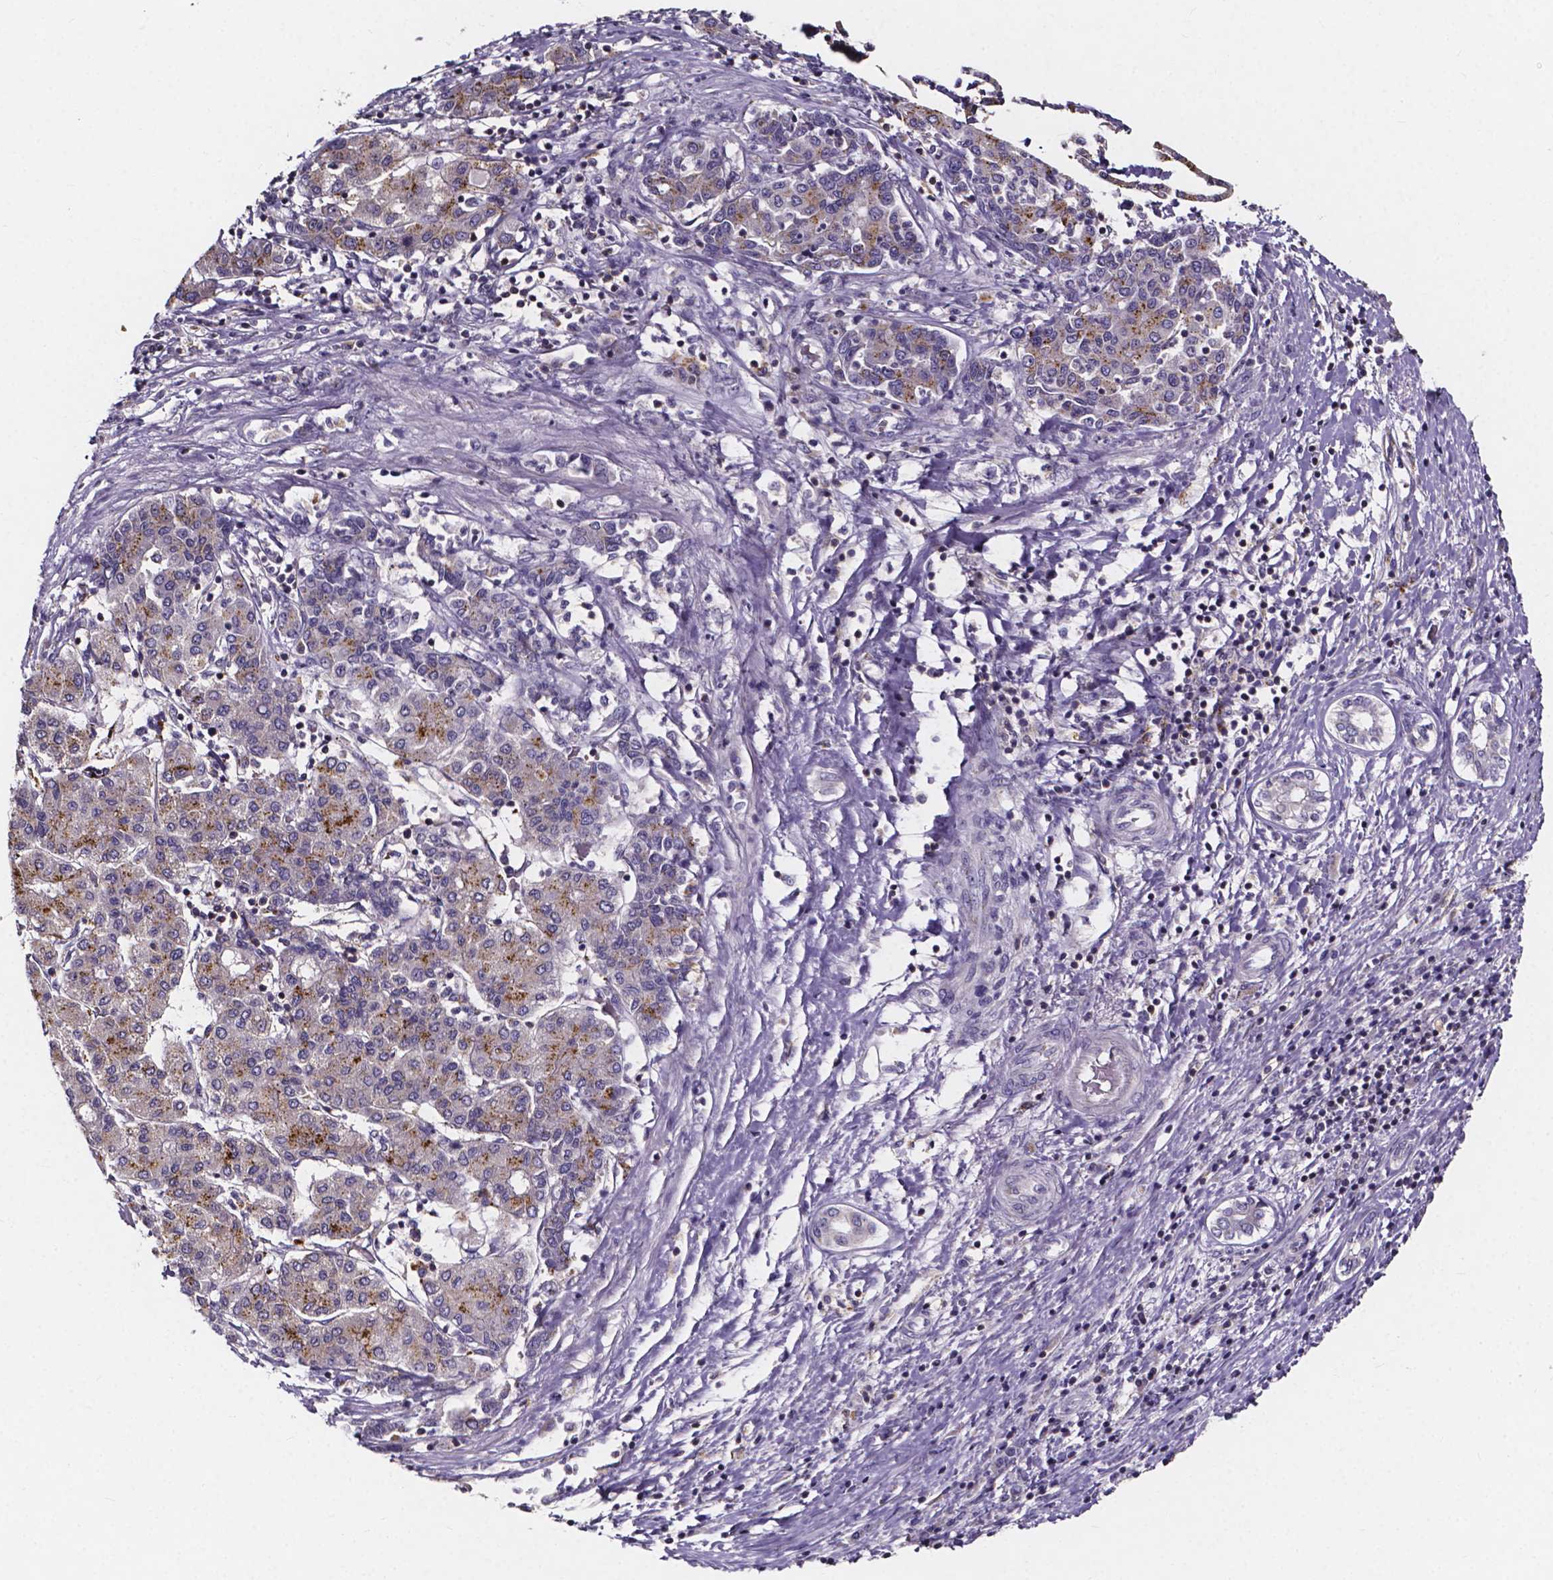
{"staining": {"intensity": "moderate", "quantity": "25%-75%", "location": "cytoplasmic/membranous"}, "tissue": "liver cancer", "cell_type": "Tumor cells", "image_type": "cancer", "snomed": [{"axis": "morphology", "description": "Carcinoma, Hepatocellular, NOS"}, {"axis": "topography", "description": "Liver"}], "caption": "Immunohistochemical staining of liver hepatocellular carcinoma demonstrates medium levels of moderate cytoplasmic/membranous expression in about 25%-75% of tumor cells.", "gene": "THEMIS", "patient": {"sex": "male", "age": 65}}